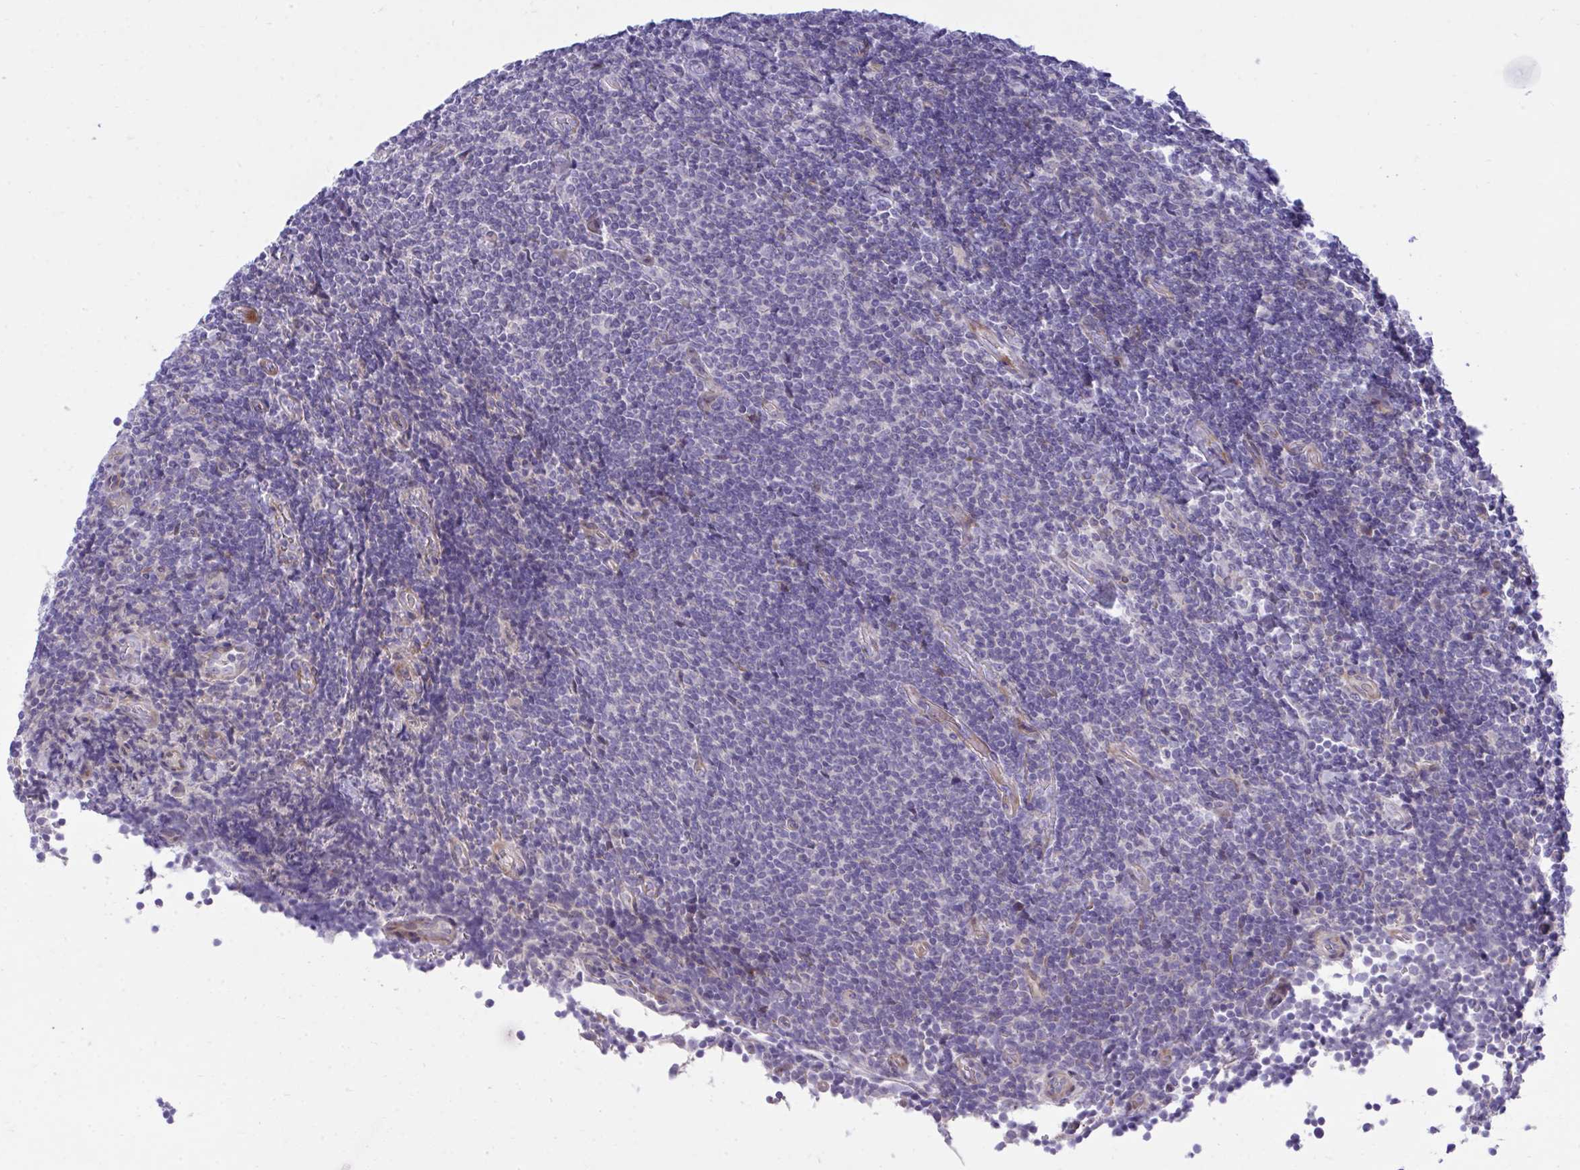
{"staining": {"intensity": "negative", "quantity": "none", "location": "none"}, "tissue": "lymphoma", "cell_type": "Tumor cells", "image_type": "cancer", "snomed": [{"axis": "morphology", "description": "Malignant lymphoma, non-Hodgkin's type, Low grade"}, {"axis": "topography", "description": "Lymph node"}], "caption": "Immunohistochemistry histopathology image of lymphoma stained for a protein (brown), which displays no staining in tumor cells.", "gene": "MED9", "patient": {"sex": "male", "age": 52}}